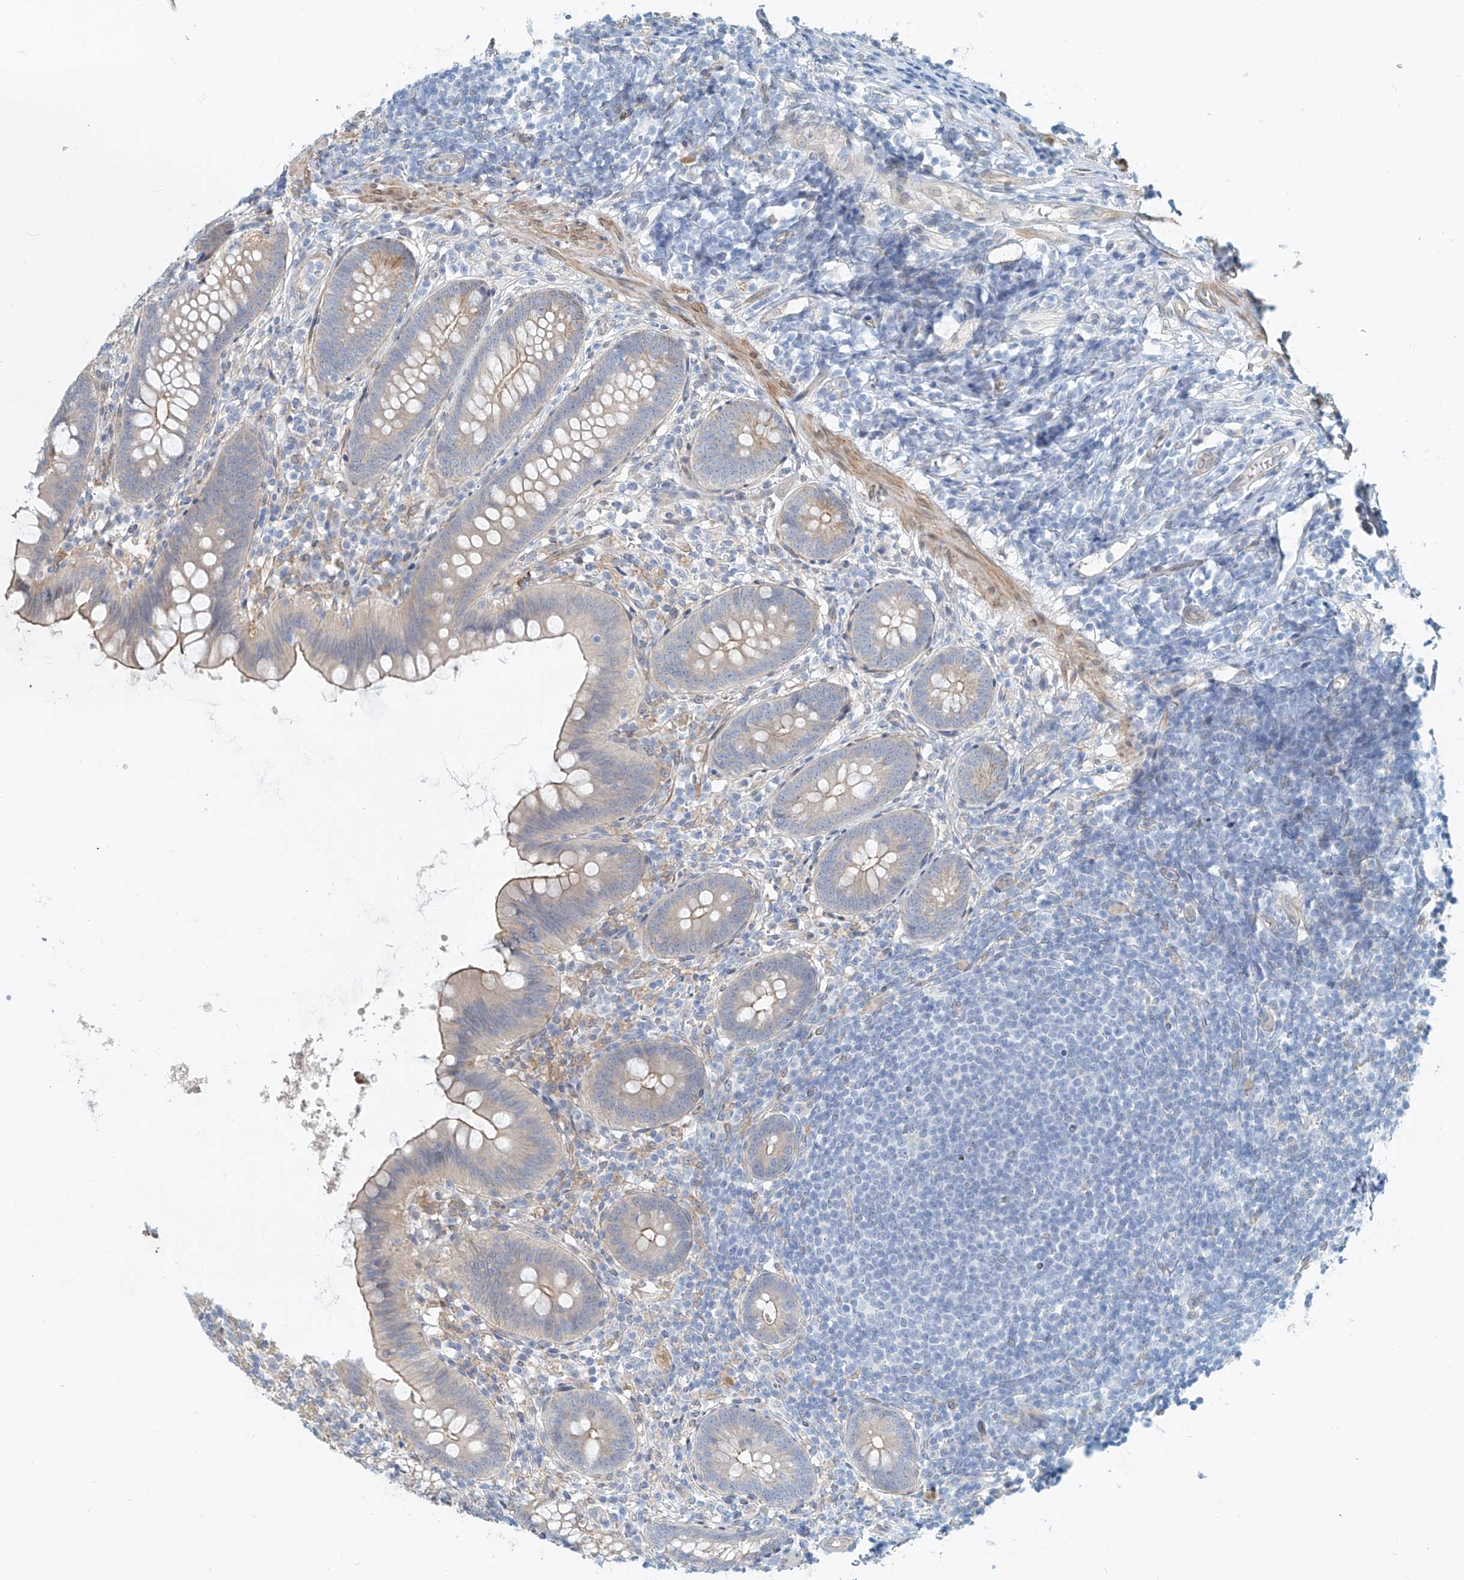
{"staining": {"intensity": "weak", "quantity": "25%-75%", "location": "cytoplasmic/membranous"}, "tissue": "appendix", "cell_type": "Glandular cells", "image_type": "normal", "snomed": [{"axis": "morphology", "description": "Normal tissue, NOS"}, {"axis": "topography", "description": "Appendix"}], "caption": "Brown immunohistochemical staining in benign human appendix reveals weak cytoplasmic/membranous staining in about 25%-75% of glandular cells.", "gene": "SASH1", "patient": {"sex": "female", "age": 62}}